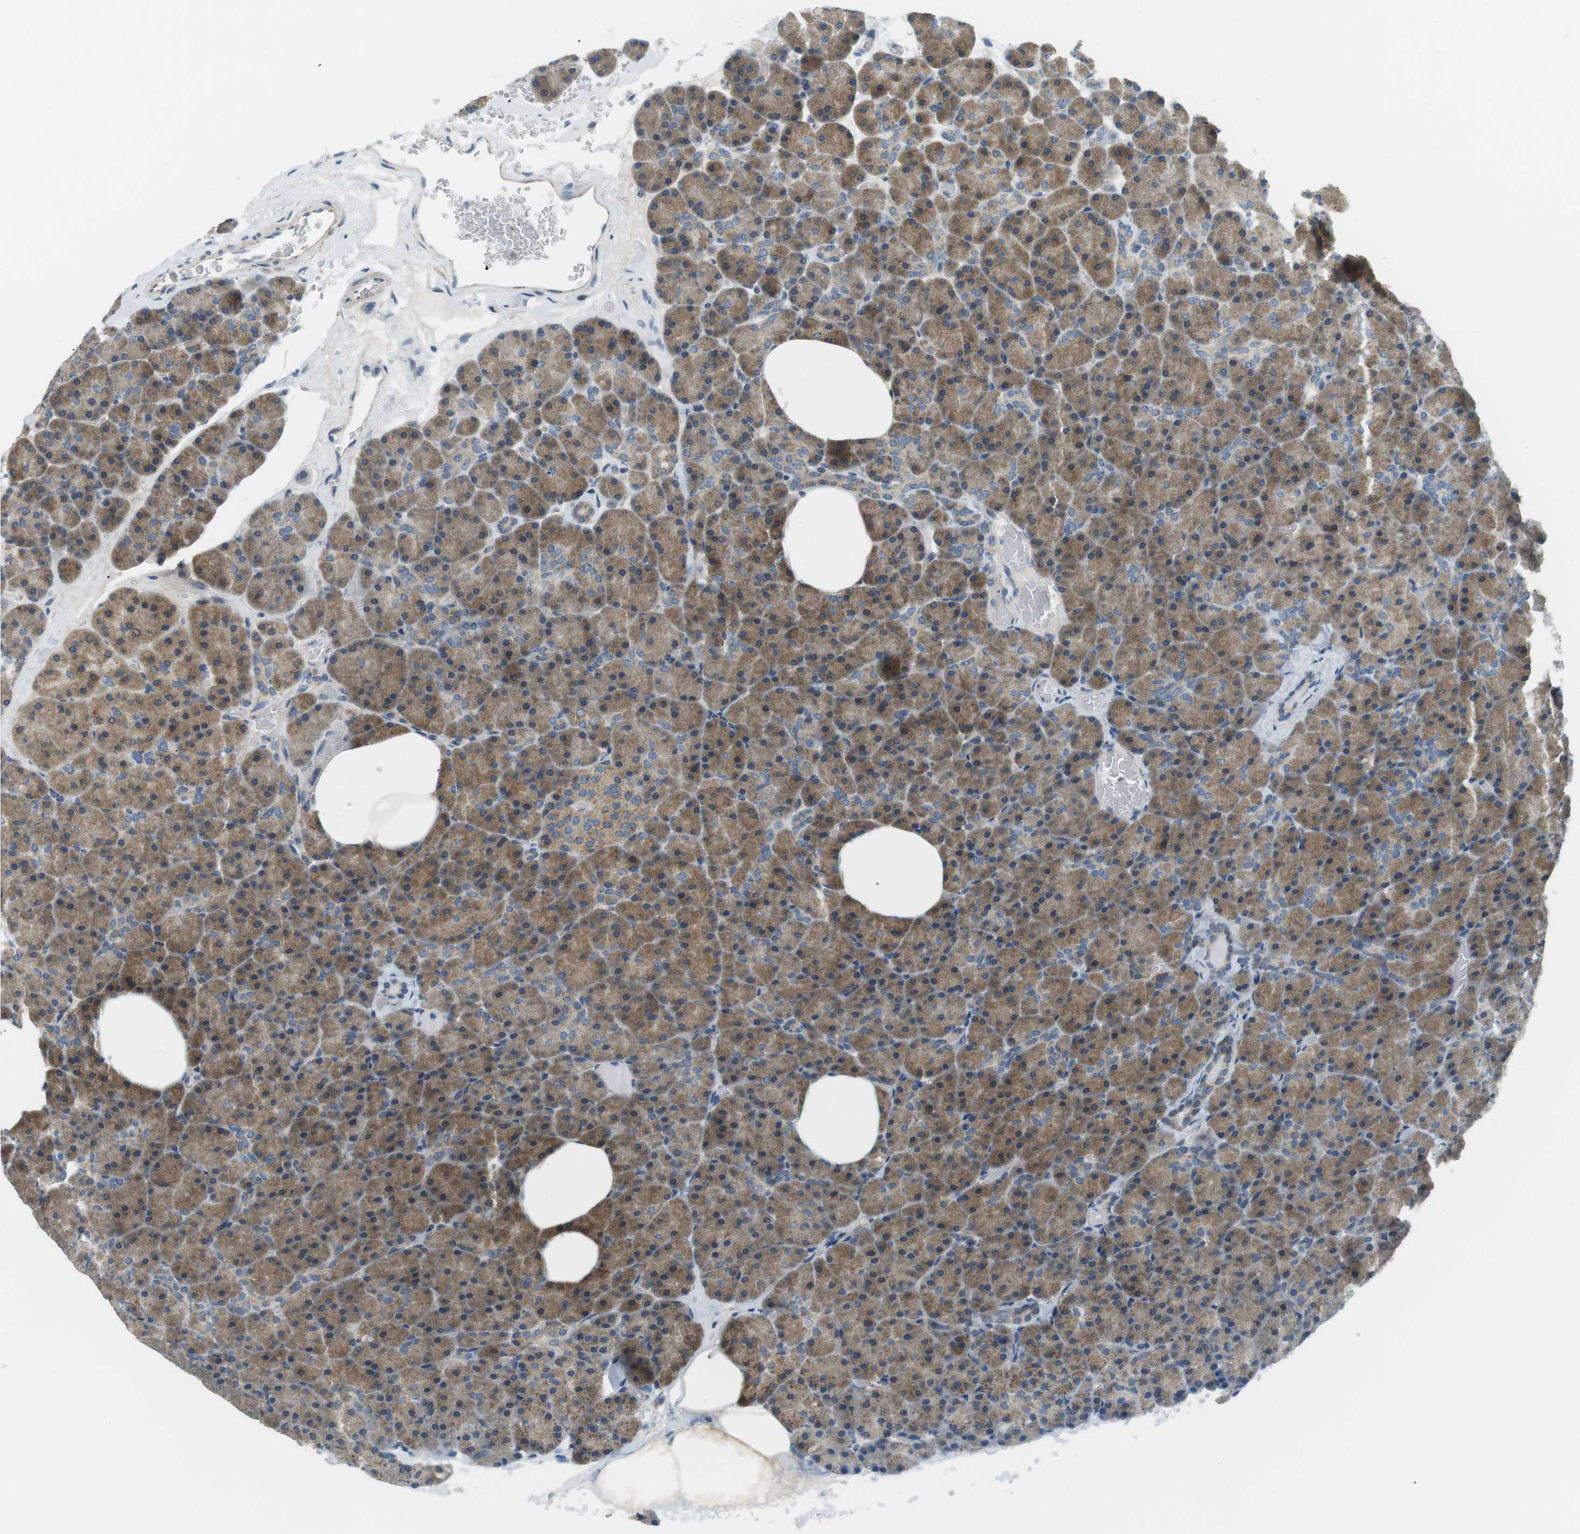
{"staining": {"intensity": "moderate", "quantity": ">75%", "location": "cytoplasmic/membranous"}, "tissue": "pancreas", "cell_type": "Exocrine glandular cells", "image_type": "normal", "snomed": [{"axis": "morphology", "description": "Normal tissue, NOS"}, {"axis": "topography", "description": "Pancreas"}], "caption": "This is a micrograph of IHC staining of unremarkable pancreas, which shows moderate positivity in the cytoplasmic/membranous of exocrine glandular cells.", "gene": "BACE1", "patient": {"sex": "female", "age": 35}}